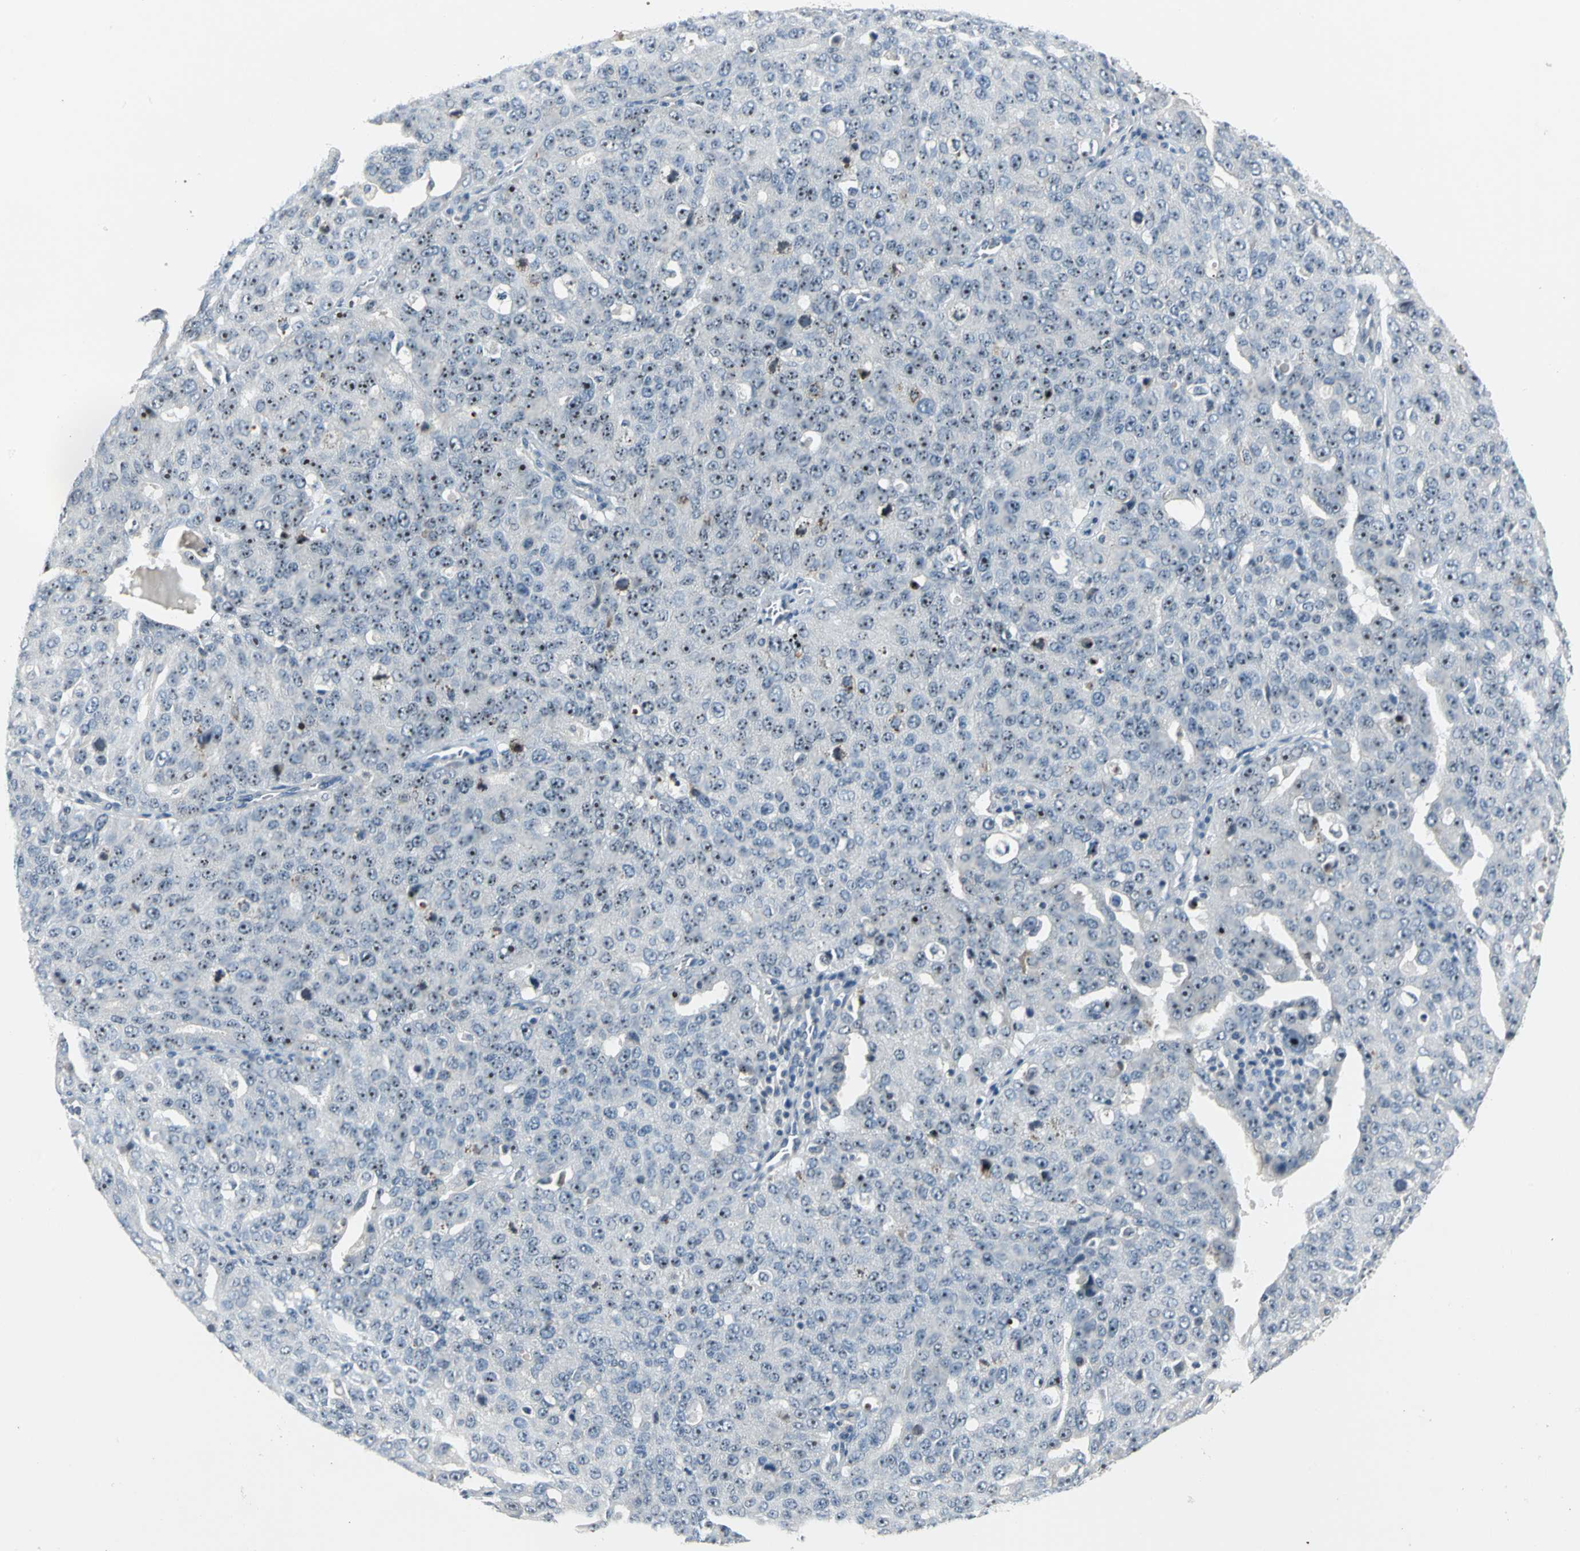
{"staining": {"intensity": "strong", "quantity": ">75%", "location": "nuclear"}, "tissue": "ovarian cancer", "cell_type": "Tumor cells", "image_type": "cancer", "snomed": [{"axis": "morphology", "description": "Carcinoma, endometroid"}, {"axis": "topography", "description": "Ovary"}], "caption": "IHC of ovarian cancer (endometroid carcinoma) reveals high levels of strong nuclear expression in about >75% of tumor cells.", "gene": "MYBBP1A", "patient": {"sex": "female", "age": 62}}